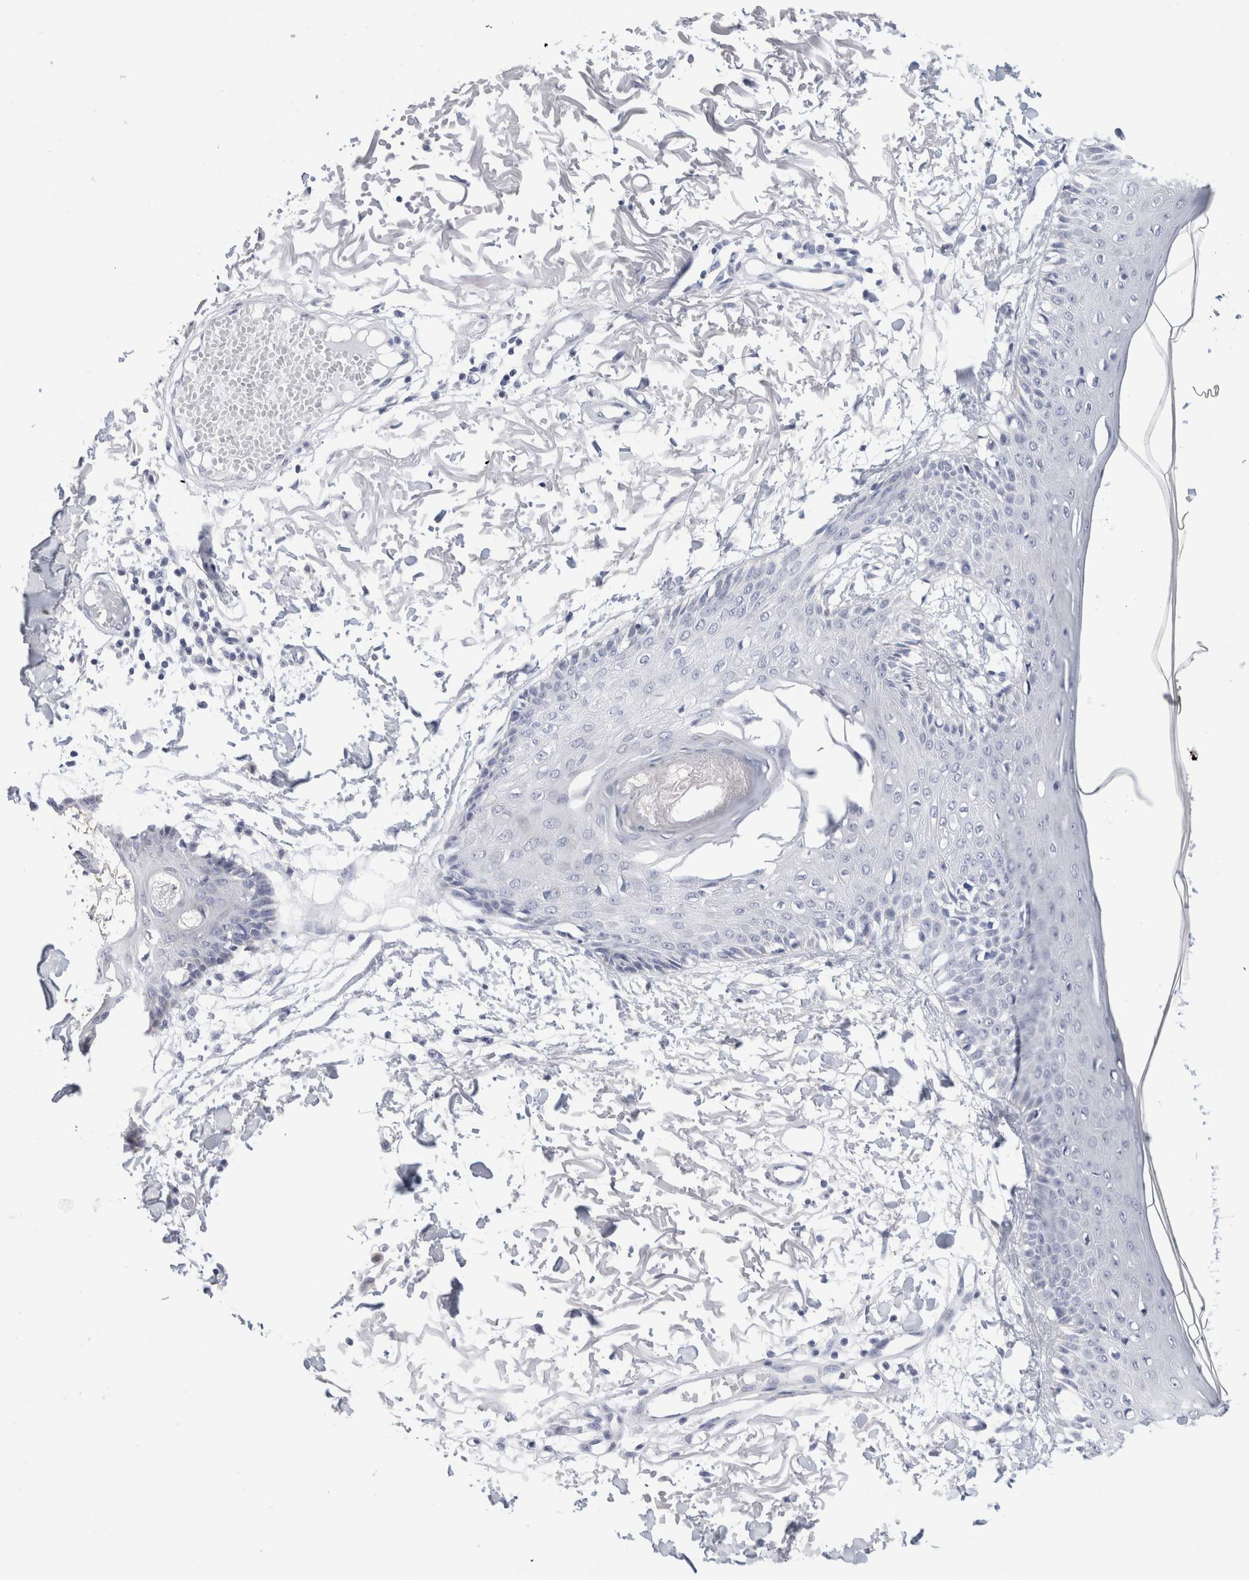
{"staining": {"intensity": "negative", "quantity": "none", "location": "none"}, "tissue": "skin", "cell_type": "Fibroblasts", "image_type": "normal", "snomed": [{"axis": "morphology", "description": "Normal tissue, NOS"}, {"axis": "morphology", "description": "Squamous cell carcinoma, NOS"}, {"axis": "topography", "description": "Skin"}, {"axis": "topography", "description": "Peripheral nerve tissue"}], "caption": "Immunohistochemical staining of benign skin demonstrates no significant expression in fibroblasts. Brightfield microscopy of immunohistochemistry stained with DAB (3,3'-diaminobenzidine) (brown) and hematoxylin (blue), captured at high magnification.", "gene": "ECHDC2", "patient": {"sex": "male", "age": 83}}